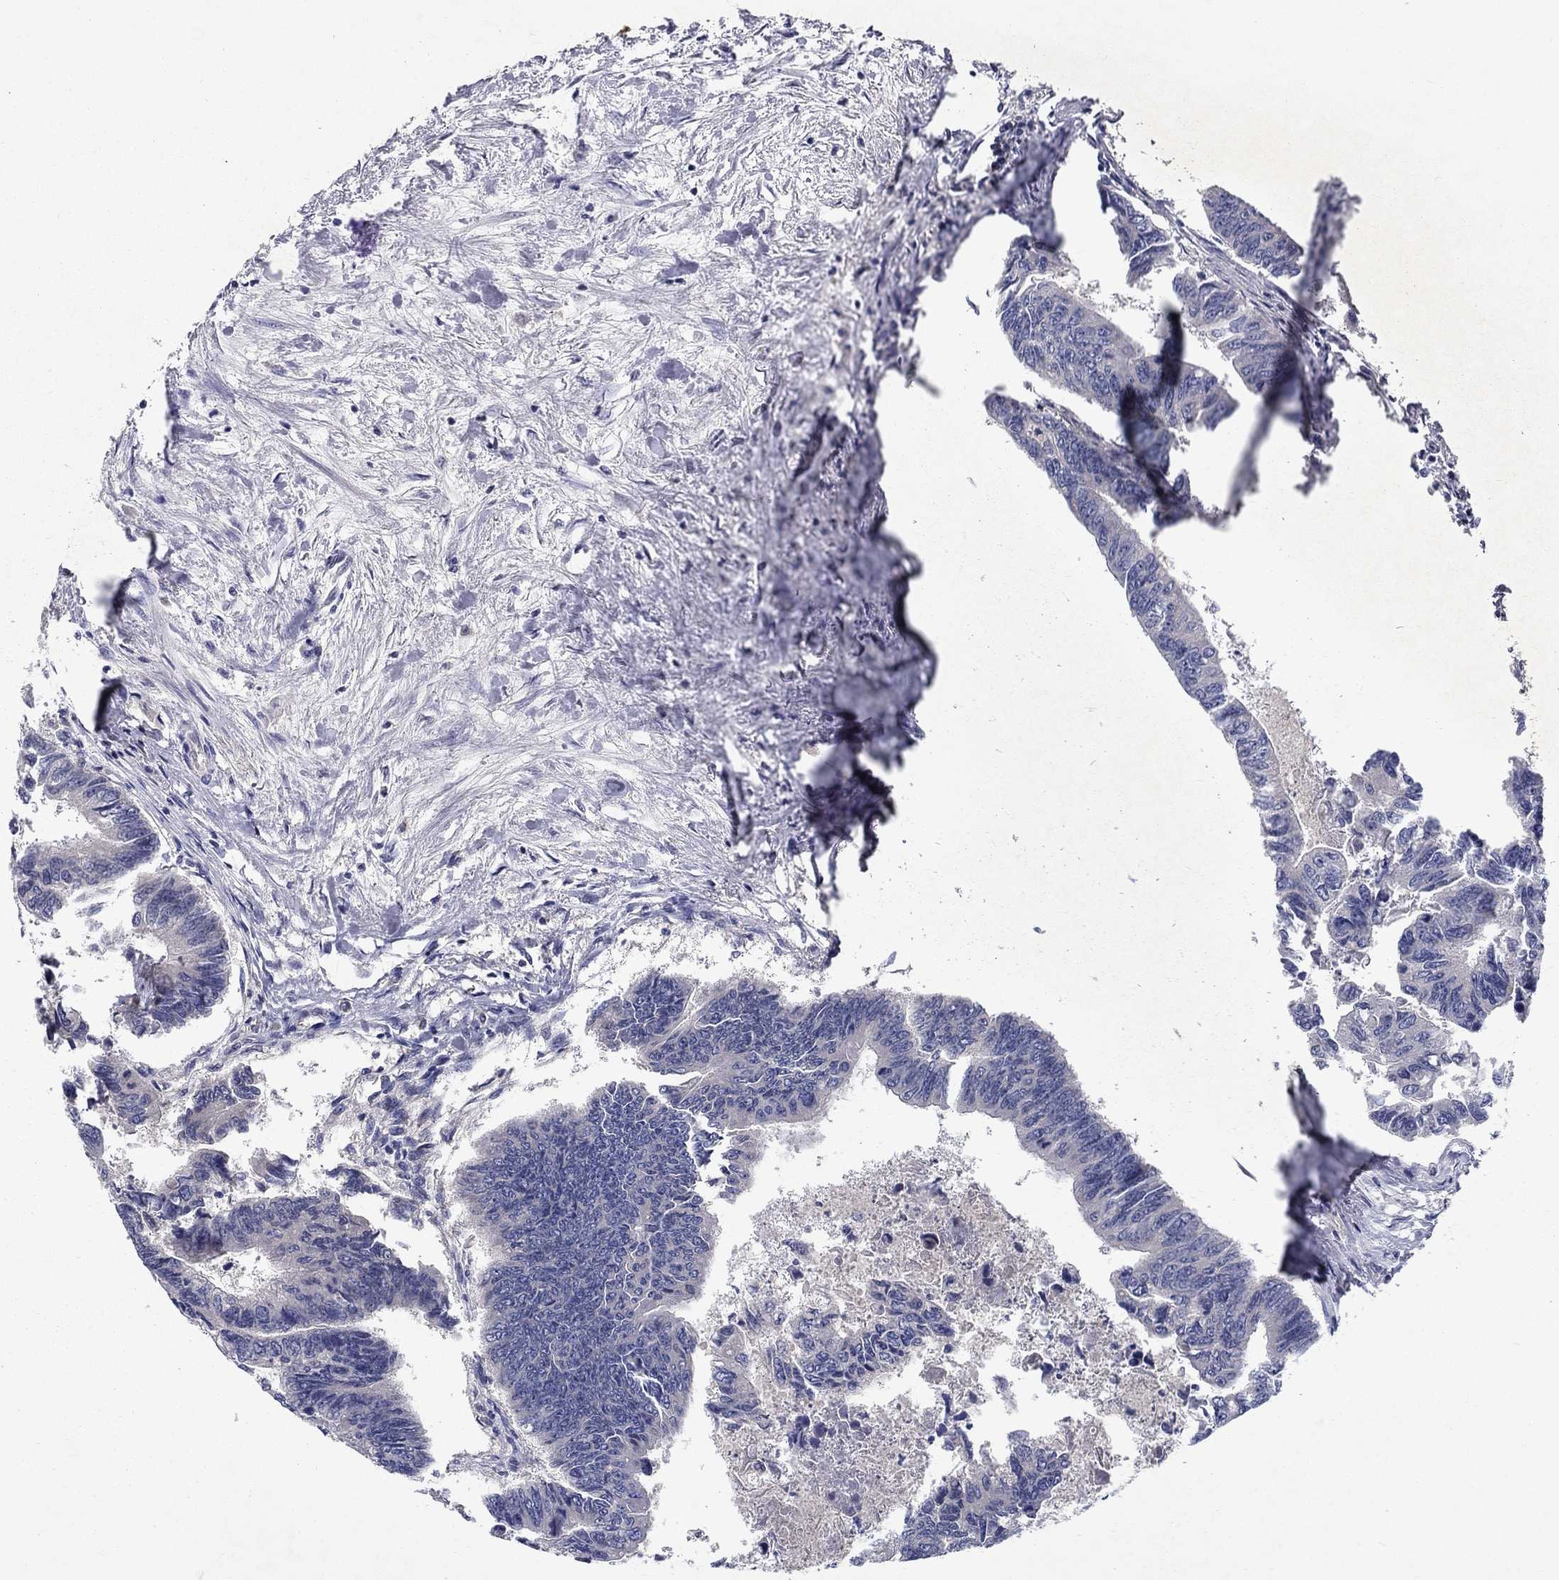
{"staining": {"intensity": "negative", "quantity": "none", "location": "none"}, "tissue": "colorectal cancer", "cell_type": "Tumor cells", "image_type": "cancer", "snomed": [{"axis": "morphology", "description": "Adenocarcinoma, NOS"}, {"axis": "topography", "description": "Colon"}], "caption": "Tumor cells are negative for protein expression in human colorectal cancer (adenocarcinoma).", "gene": "GLTP", "patient": {"sex": "female", "age": 65}}